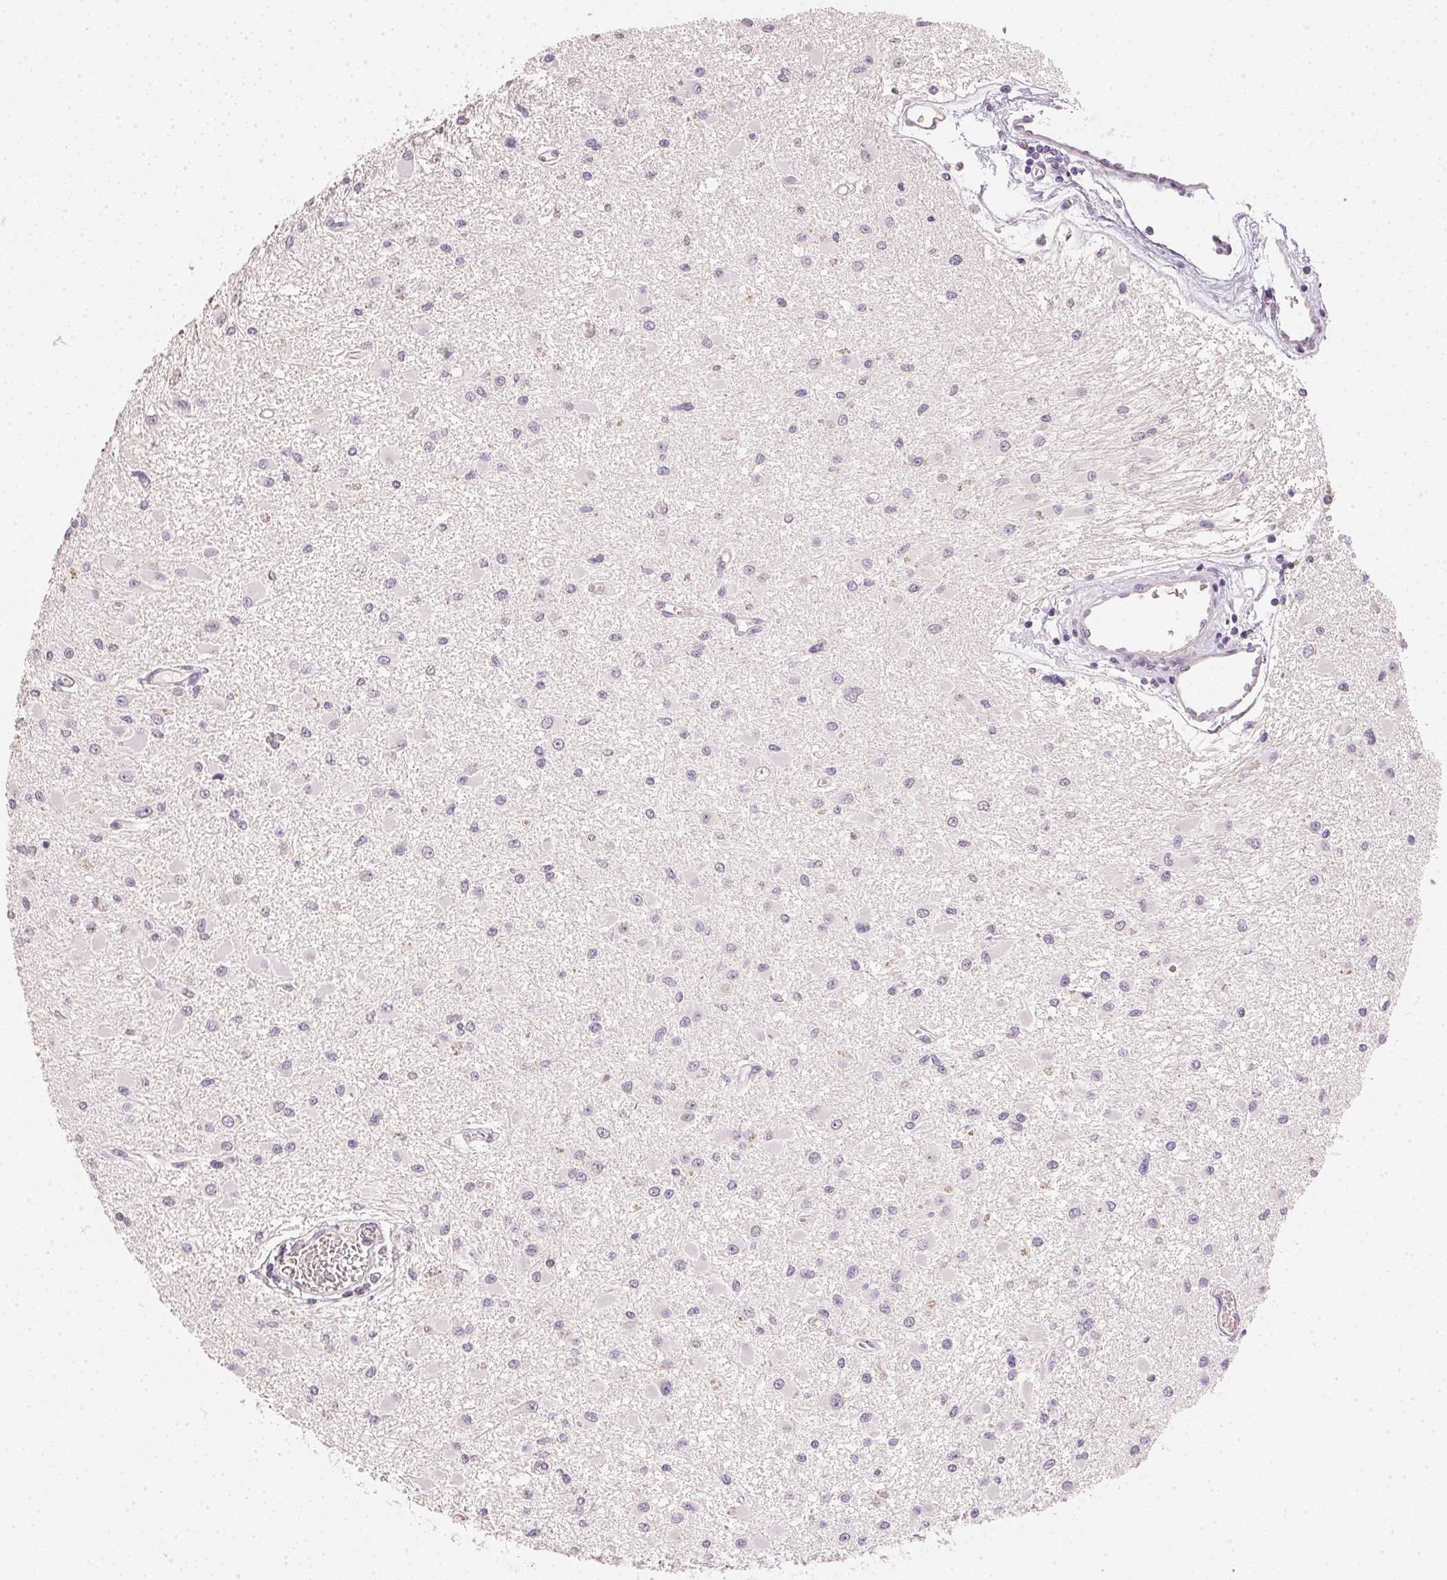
{"staining": {"intensity": "negative", "quantity": "none", "location": "none"}, "tissue": "glioma", "cell_type": "Tumor cells", "image_type": "cancer", "snomed": [{"axis": "morphology", "description": "Glioma, malignant, High grade"}, {"axis": "topography", "description": "Brain"}], "caption": "A photomicrograph of malignant glioma (high-grade) stained for a protein demonstrates no brown staining in tumor cells.", "gene": "DHCR24", "patient": {"sex": "male", "age": 54}}